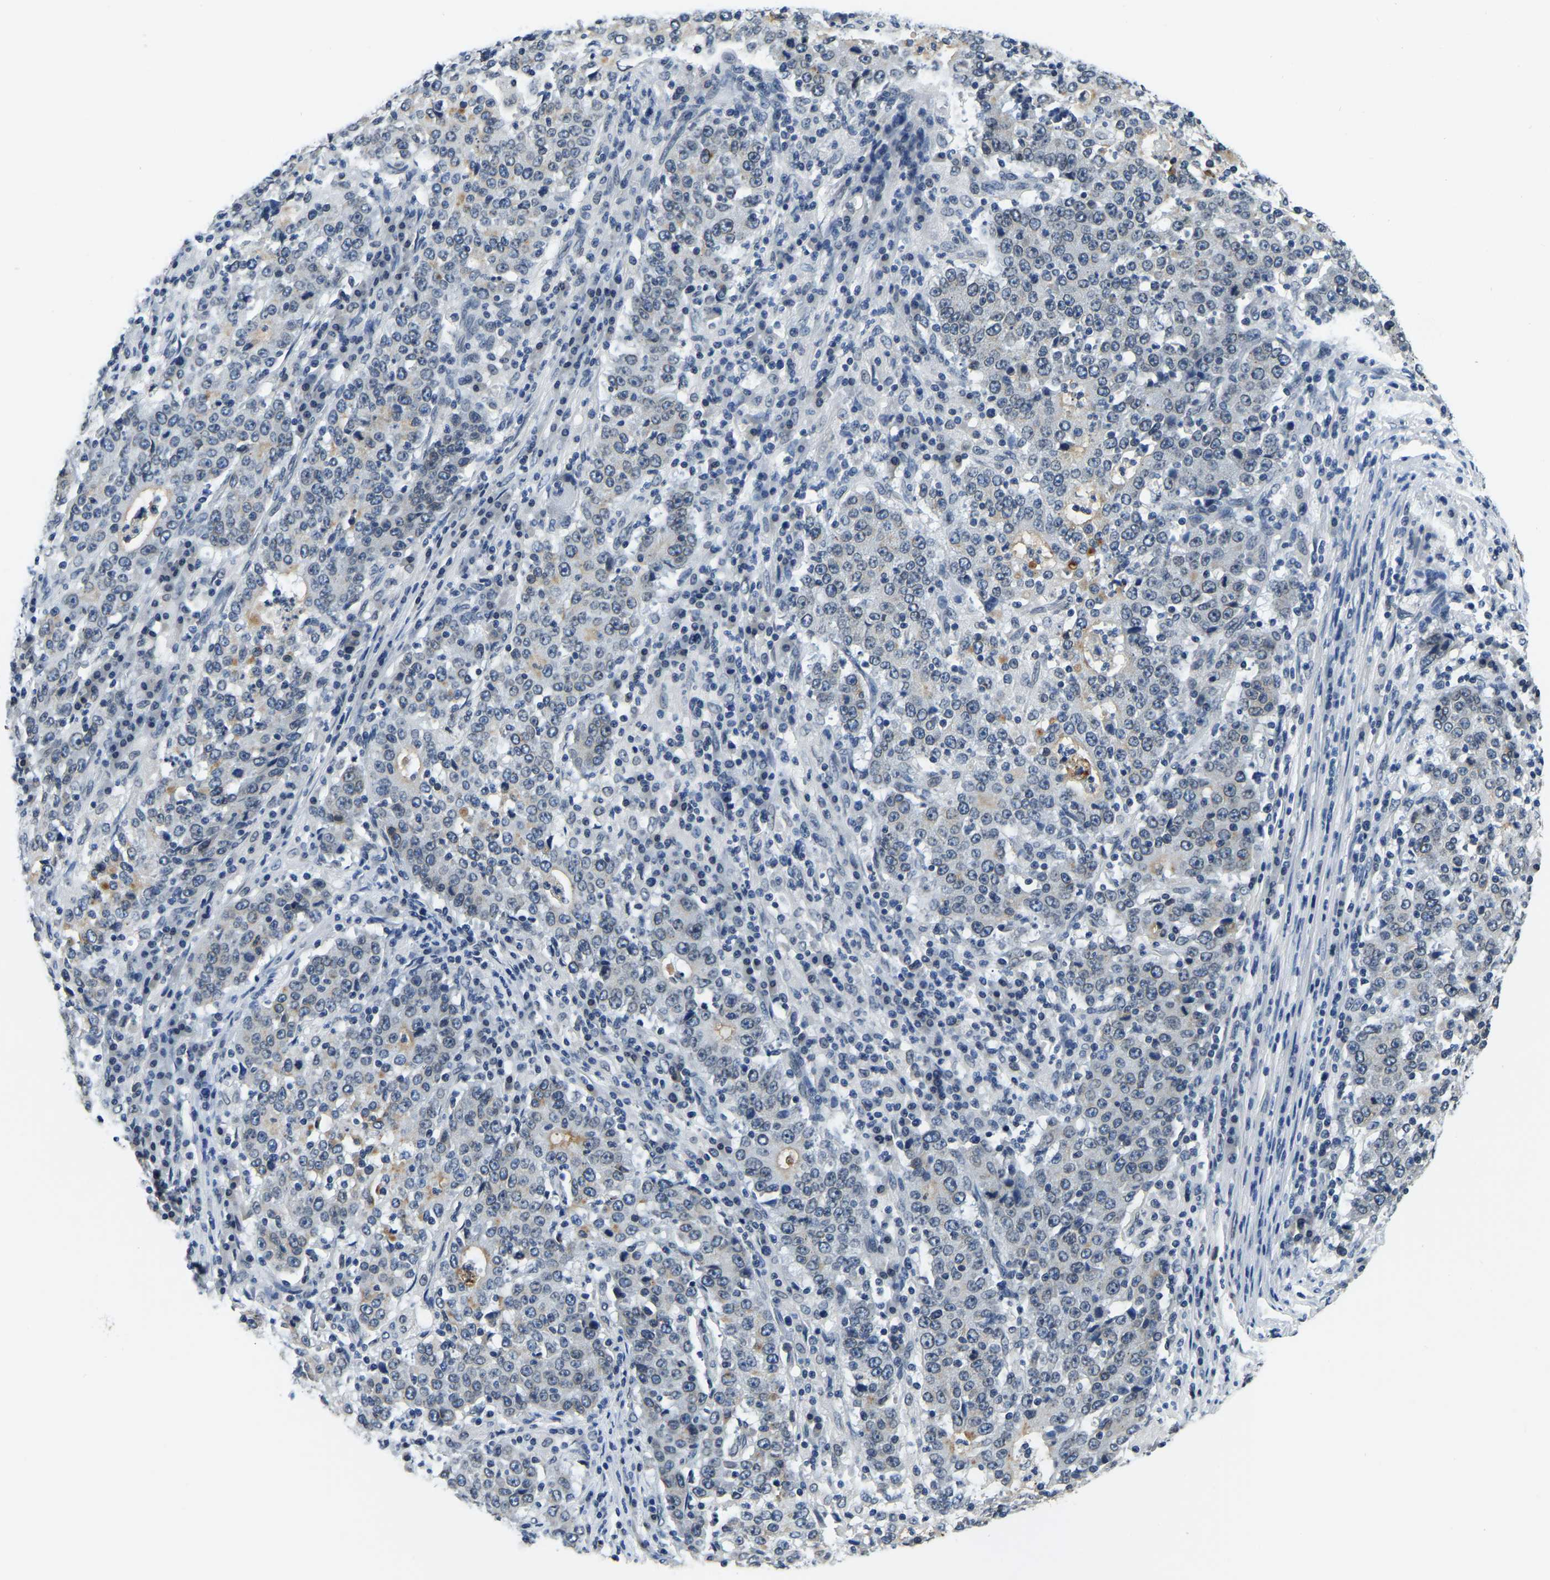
{"staining": {"intensity": "negative", "quantity": "none", "location": "none"}, "tissue": "stomach cancer", "cell_type": "Tumor cells", "image_type": "cancer", "snomed": [{"axis": "morphology", "description": "Adenocarcinoma, NOS"}, {"axis": "topography", "description": "Stomach"}], "caption": "Tumor cells are negative for protein expression in human stomach cancer.", "gene": "RANBP2", "patient": {"sex": "male", "age": 59}}